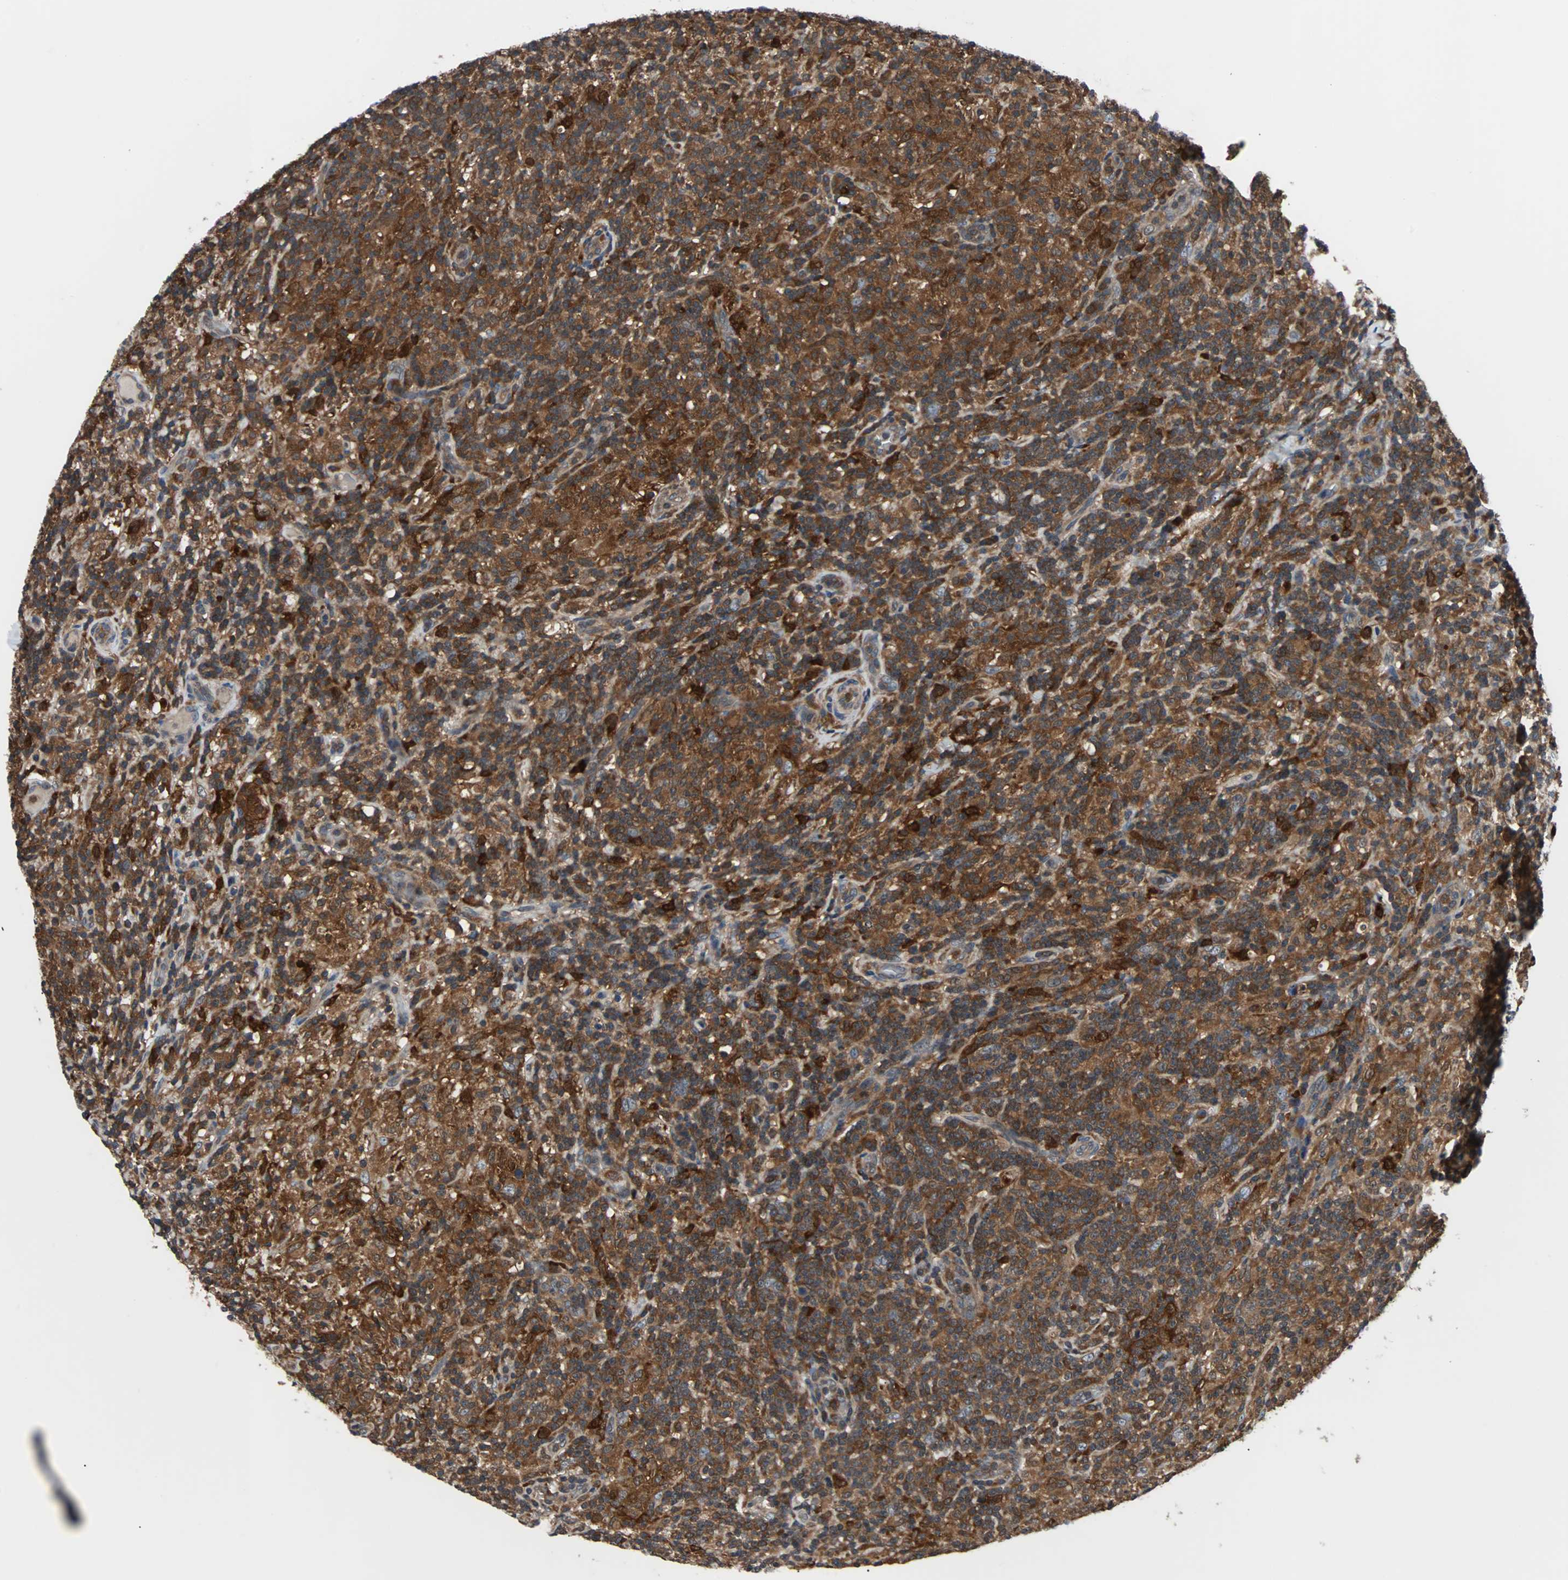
{"staining": {"intensity": "strong", "quantity": ">75%", "location": "cytoplasmic/membranous"}, "tissue": "lymphoma", "cell_type": "Tumor cells", "image_type": "cancer", "snomed": [{"axis": "morphology", "description": "Hodgkin's disease, NOS"}, {"axis": "topography", "description": "Lymph node"}], "caption": "Hodgkin's disease stained with a brown dye demonstrates strong cytoplasmic/membranous positive expression in about >75% of tumor cells.", "gene": "PAK1", "patient": {"sex": "male", "age": 70}}